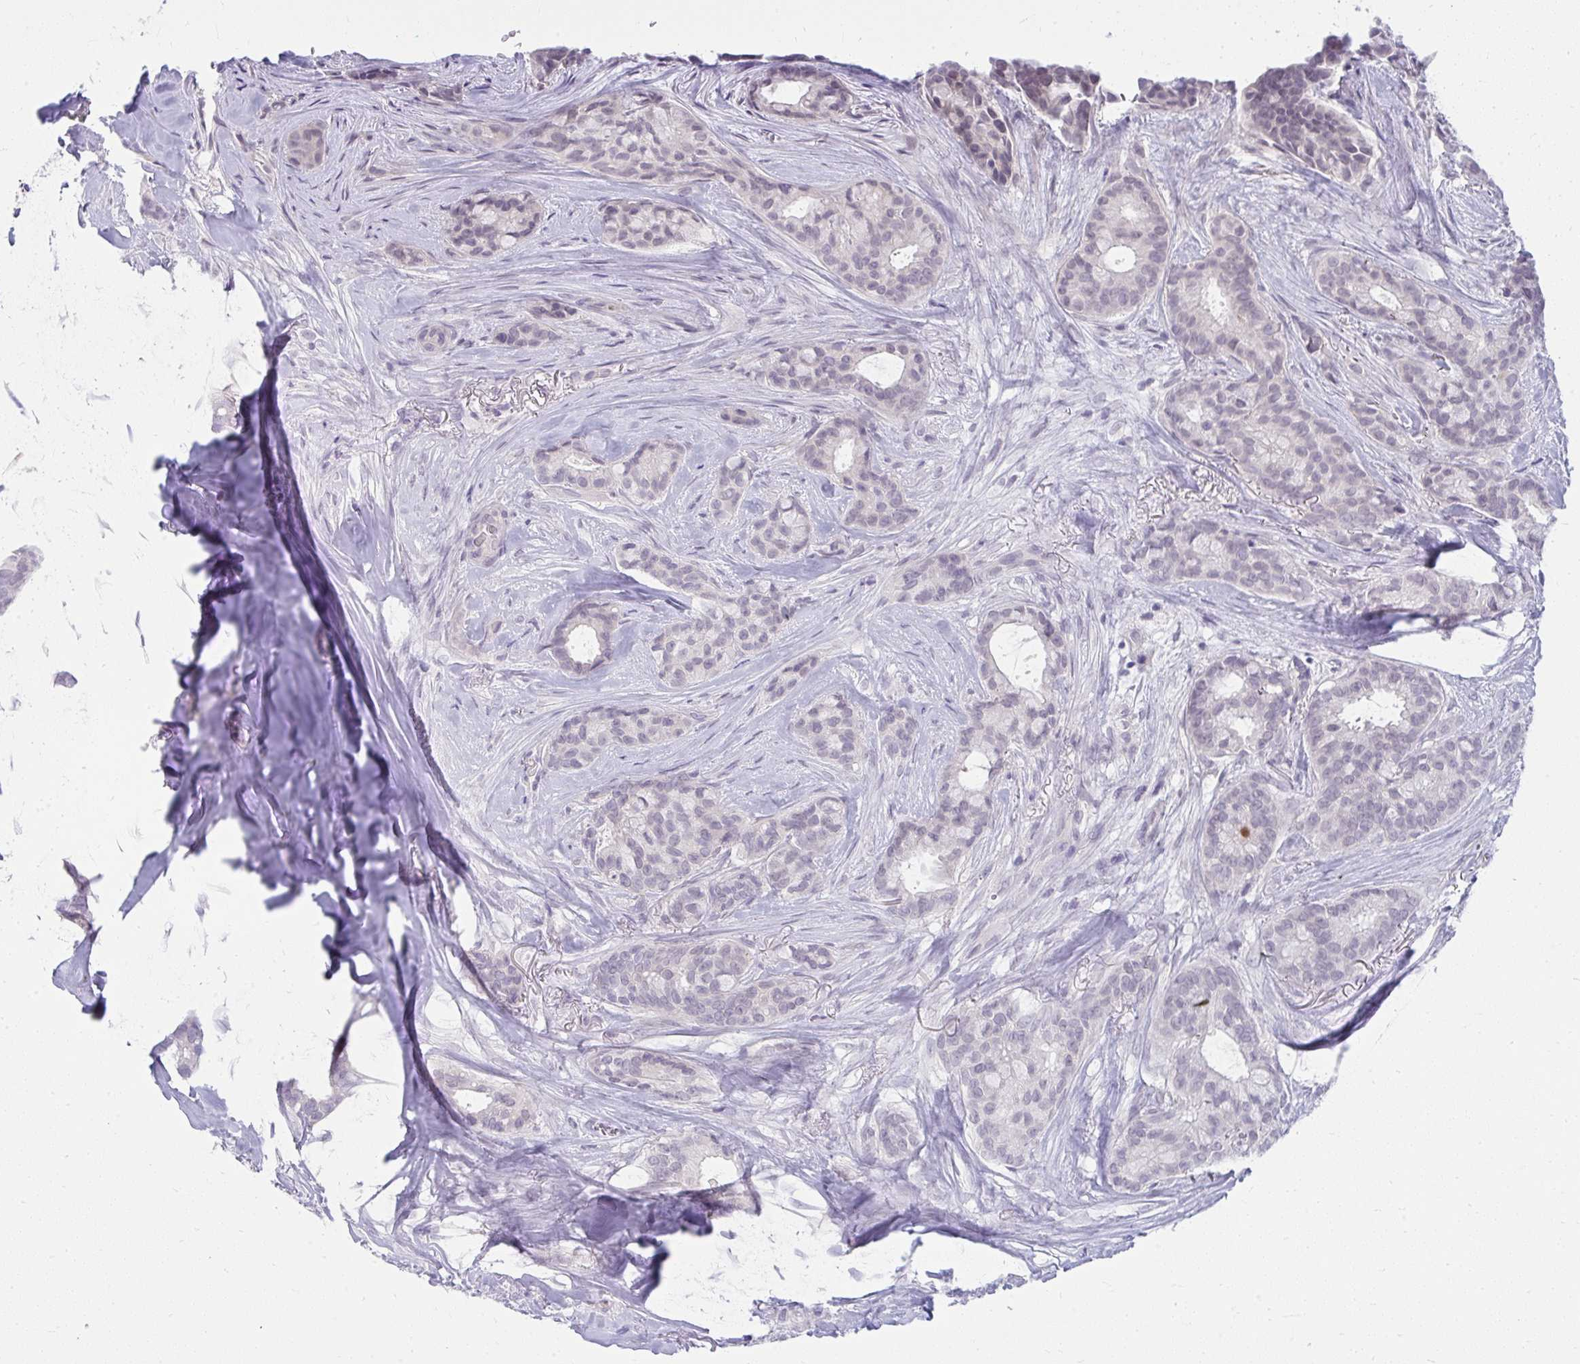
{"staining": {"intensity": "negative", "quantity": "none", "location": "none"}, "tissue": "breast cancer", "cell_type": "Tumor cells", "image_type": "cancer", "snomed": [{"axis": "morphology", "description": "Duct carcinoma"}, {"axis": "topography", "description": "Breast"}], "caption": "DAB (3,3'-diaminobenzidine) immunohistochemical staining of human breast cancer (infiltrating ductal carcinoma) shows no significant expression in tumor cells.", "gene": "UGT3A2", "patient": {"sex": "female", "age": 84}}